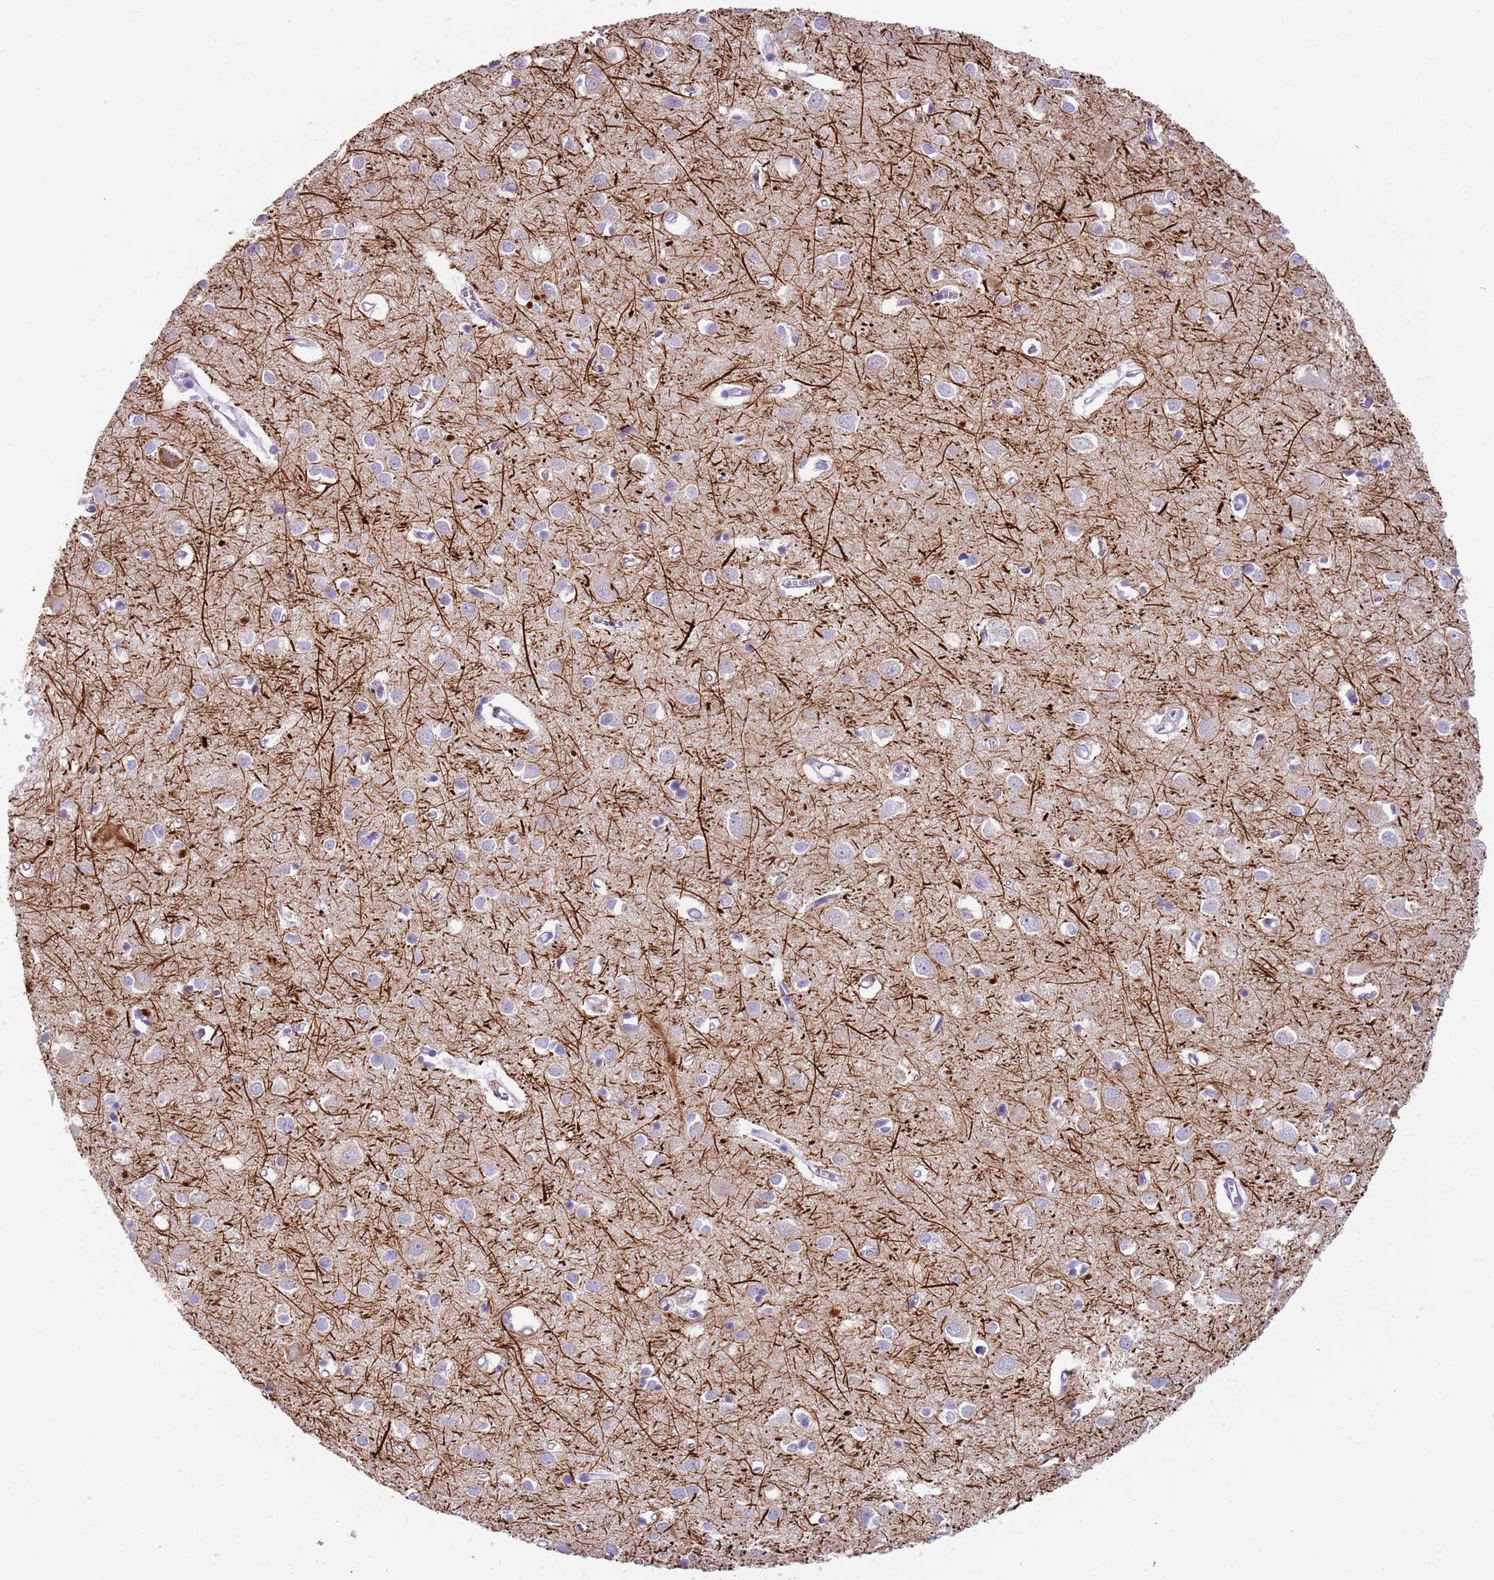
{"staining": {"intensity": "negative", "quantity": "none", "location": "none"}, "tissue": "cerebral cortex", "cell_type": "Endothelial cells", "image_type": "normal", "snomed": [{"axis": "morphology", "description": "Normal tissue, NOS"}, {"axis": "topography", "description": "Cerebral cortex"}], "caption": "IHC of normal cerebral cortex demonstrates no expression in endothelial cells. (Stains: DAB (3,3'-diaminobenzidine) IHC with hematoxylin counter stain, Microscopy: brightfield microscopy at high magnification).", "gene": "ENSG00000271254", "patient": {"sex": "female", "age": 64}}